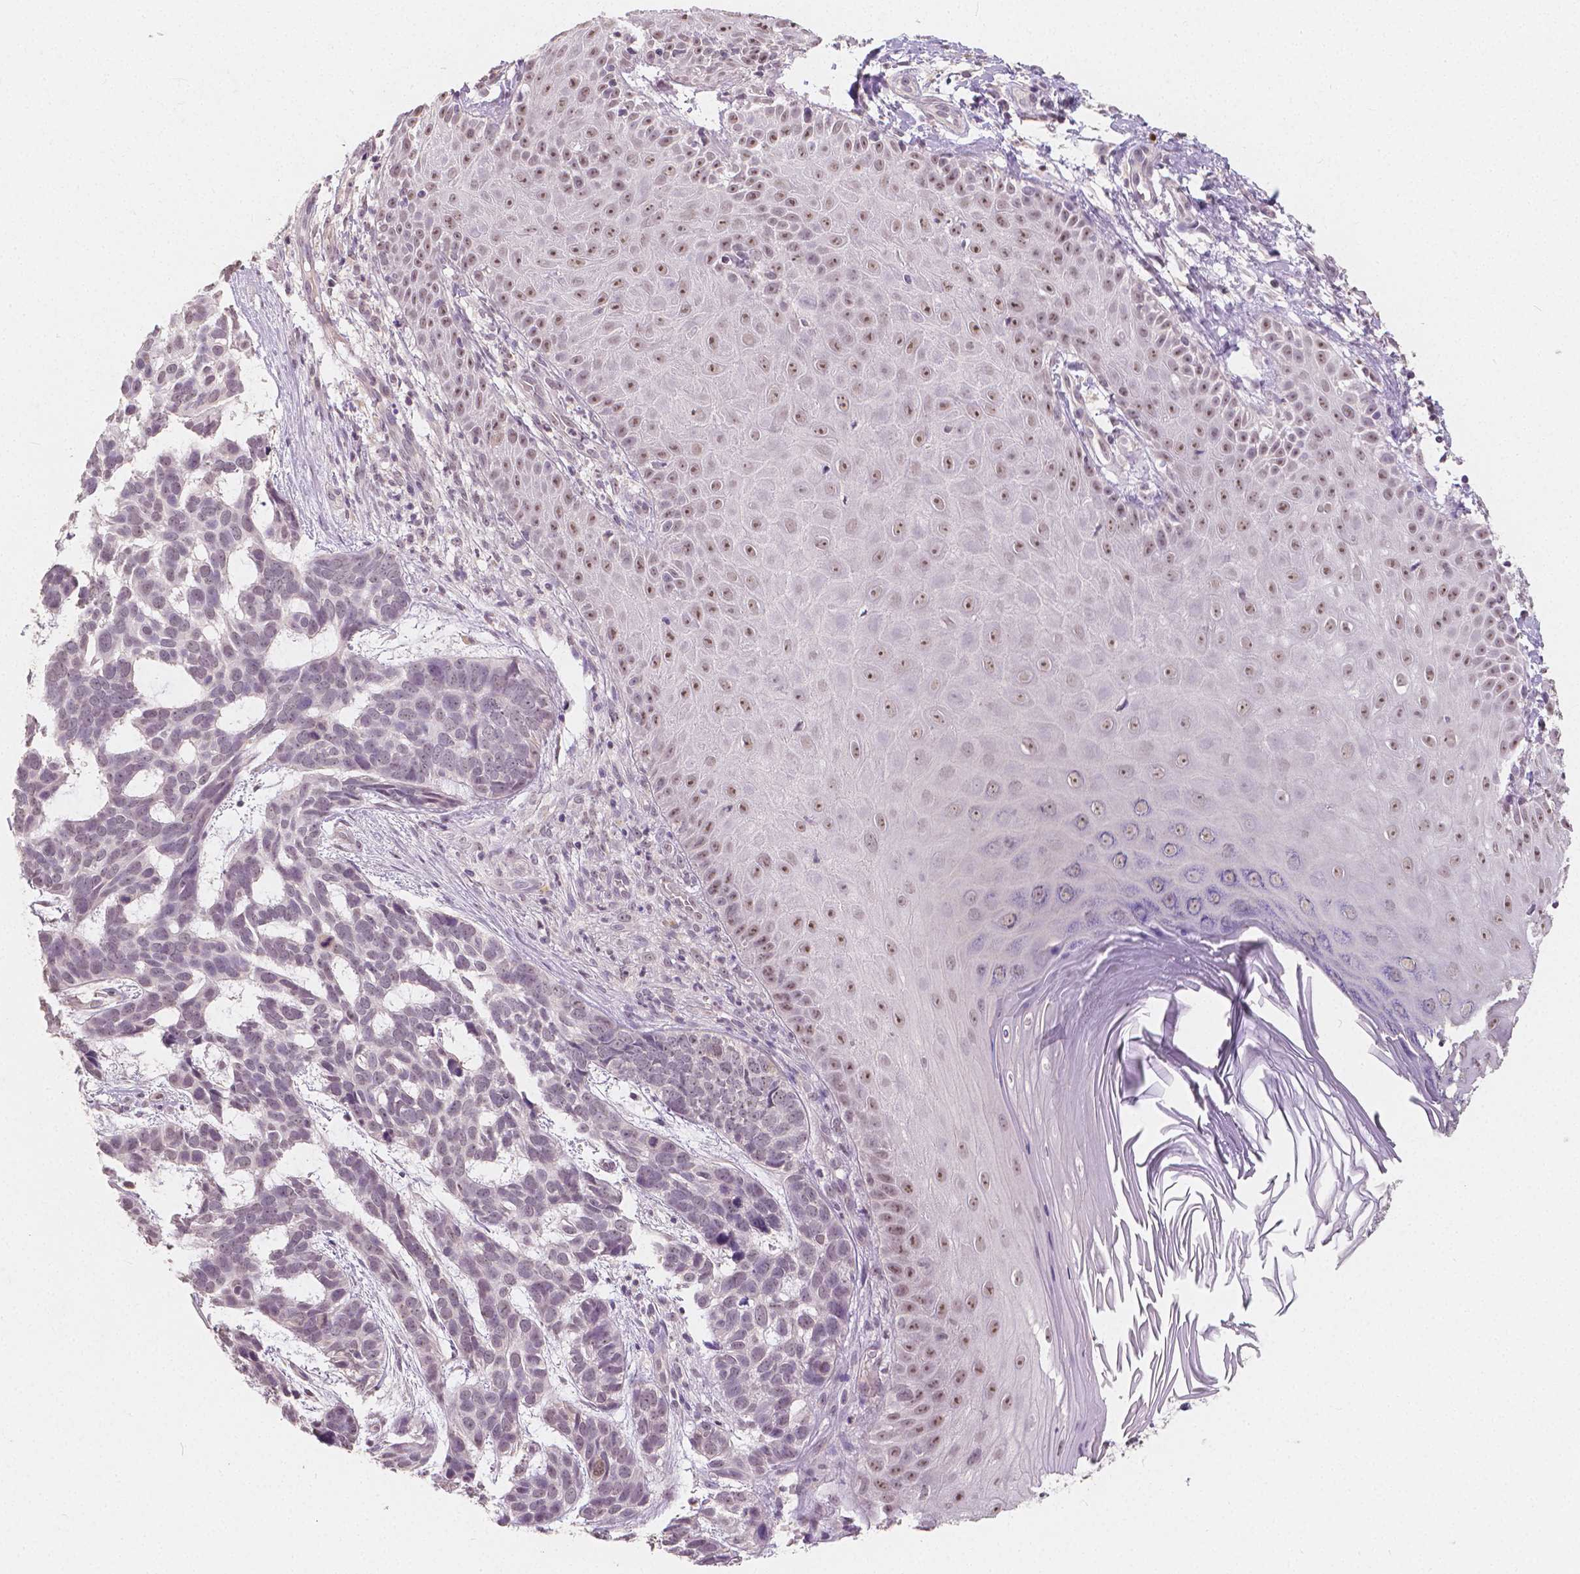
{"staining": {"intensity": "negative", "quantity": "none", "location": "none"}, "tissue": "skin cancer", "cell_type": "Tumor cells", "image_type": "cancer", "snomed": [{"axis": "morphology", "description": "Basal cell carcinoma"}, {"axis": "topography", "description": "Skin"}], "caption": "There is no significant expression in tumor cells of skin cancer.", "gene": "NOLC1", "patient": {"sex": "male", "age": 78}}